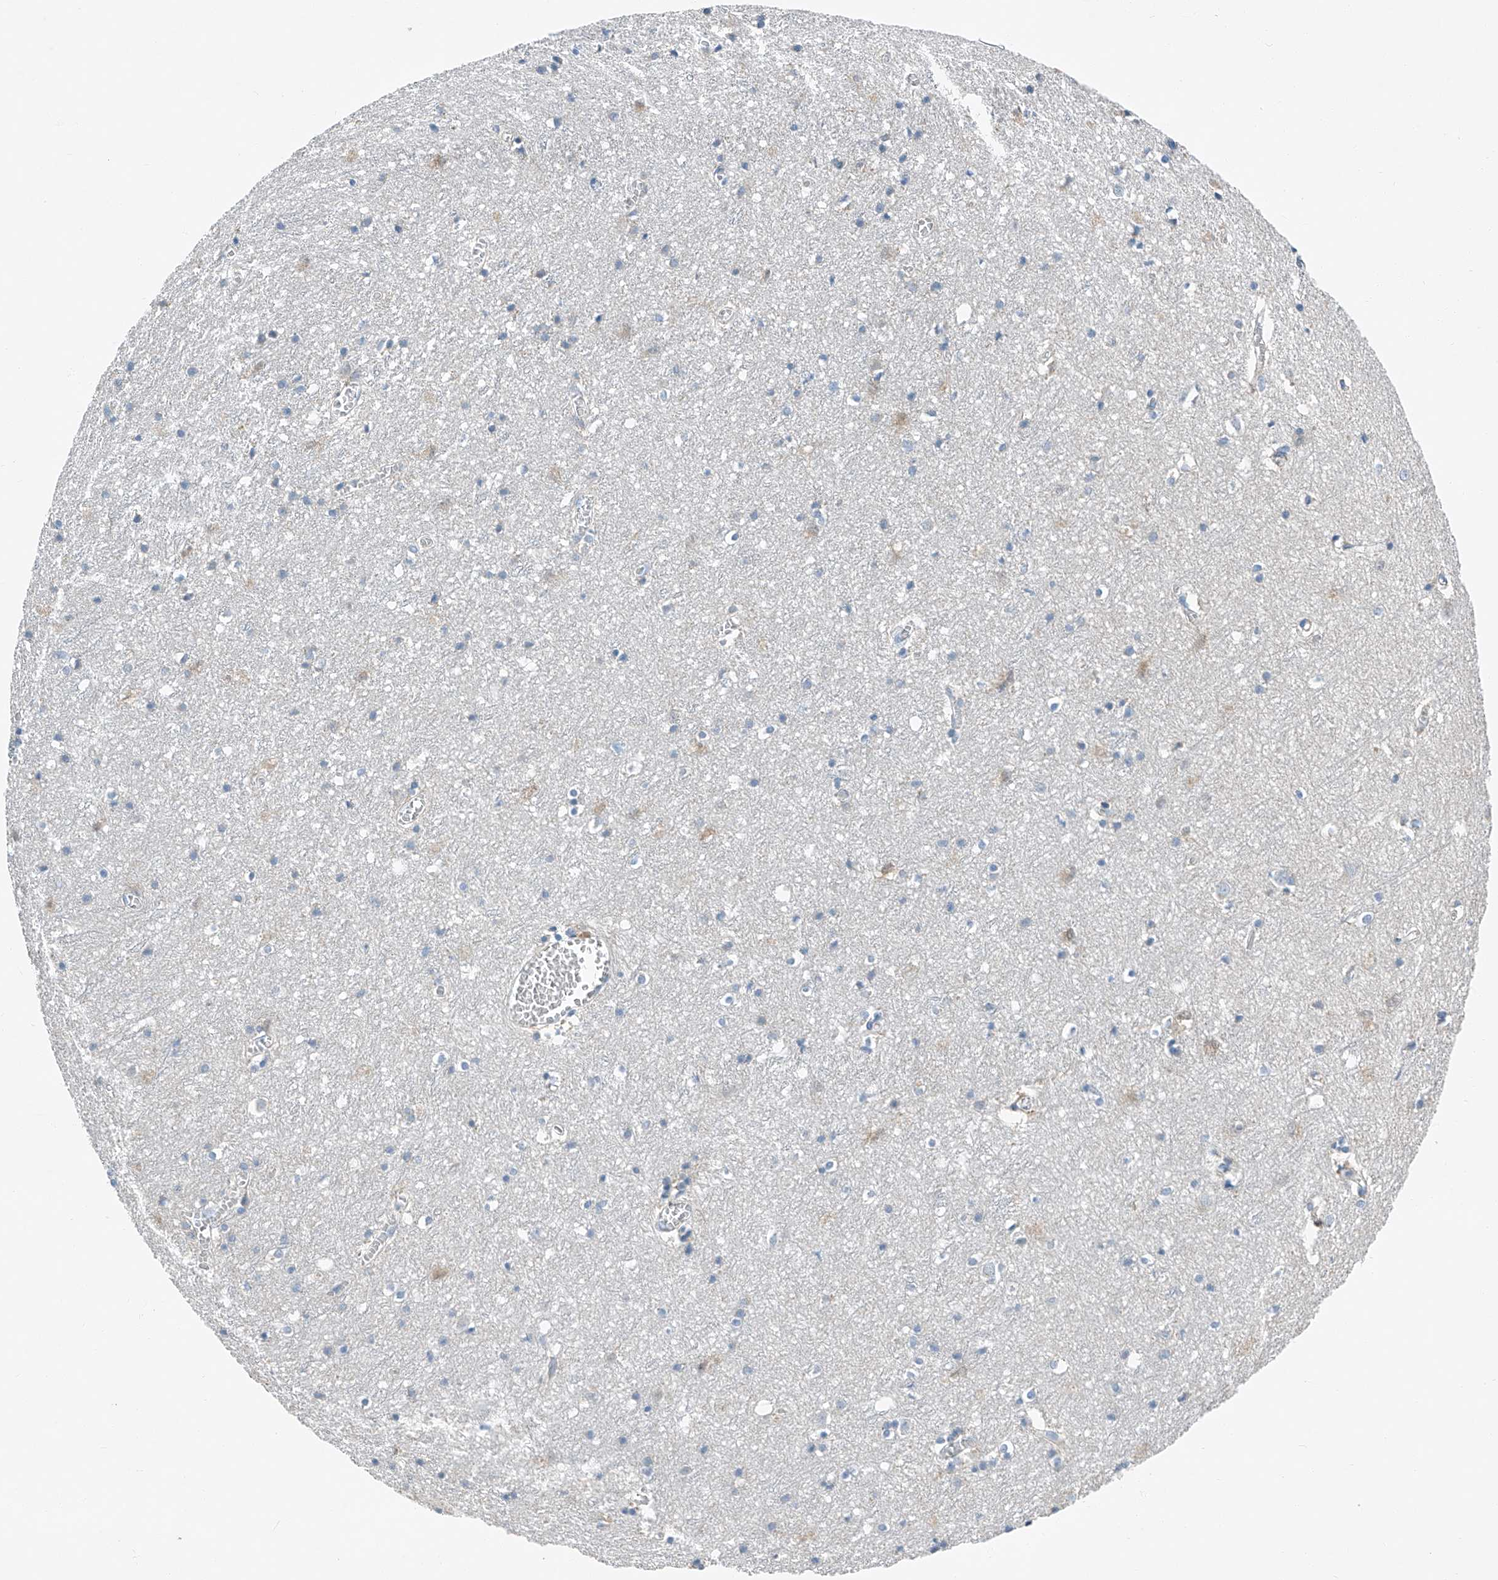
{"staining": {"intensity": "negative", "quantity": "none", "location": "none"}, "tissue": "cerebral cortex", "cell_type": "Endothelial cells", "image_type": "normal", "snomed": [{"axis": "morphology", "description": "Normal tissue, NOS"}, {"axis": "topography", "description": "Cerebral cortex"}], "caption": "This is a photomicrograph of immunohistochemistry staining of unremarkable cerebral cortex, which shows no positivity in endothelial cells.", "gene": "MDGA1", "patient": {"sex": "female", "age": 64}}